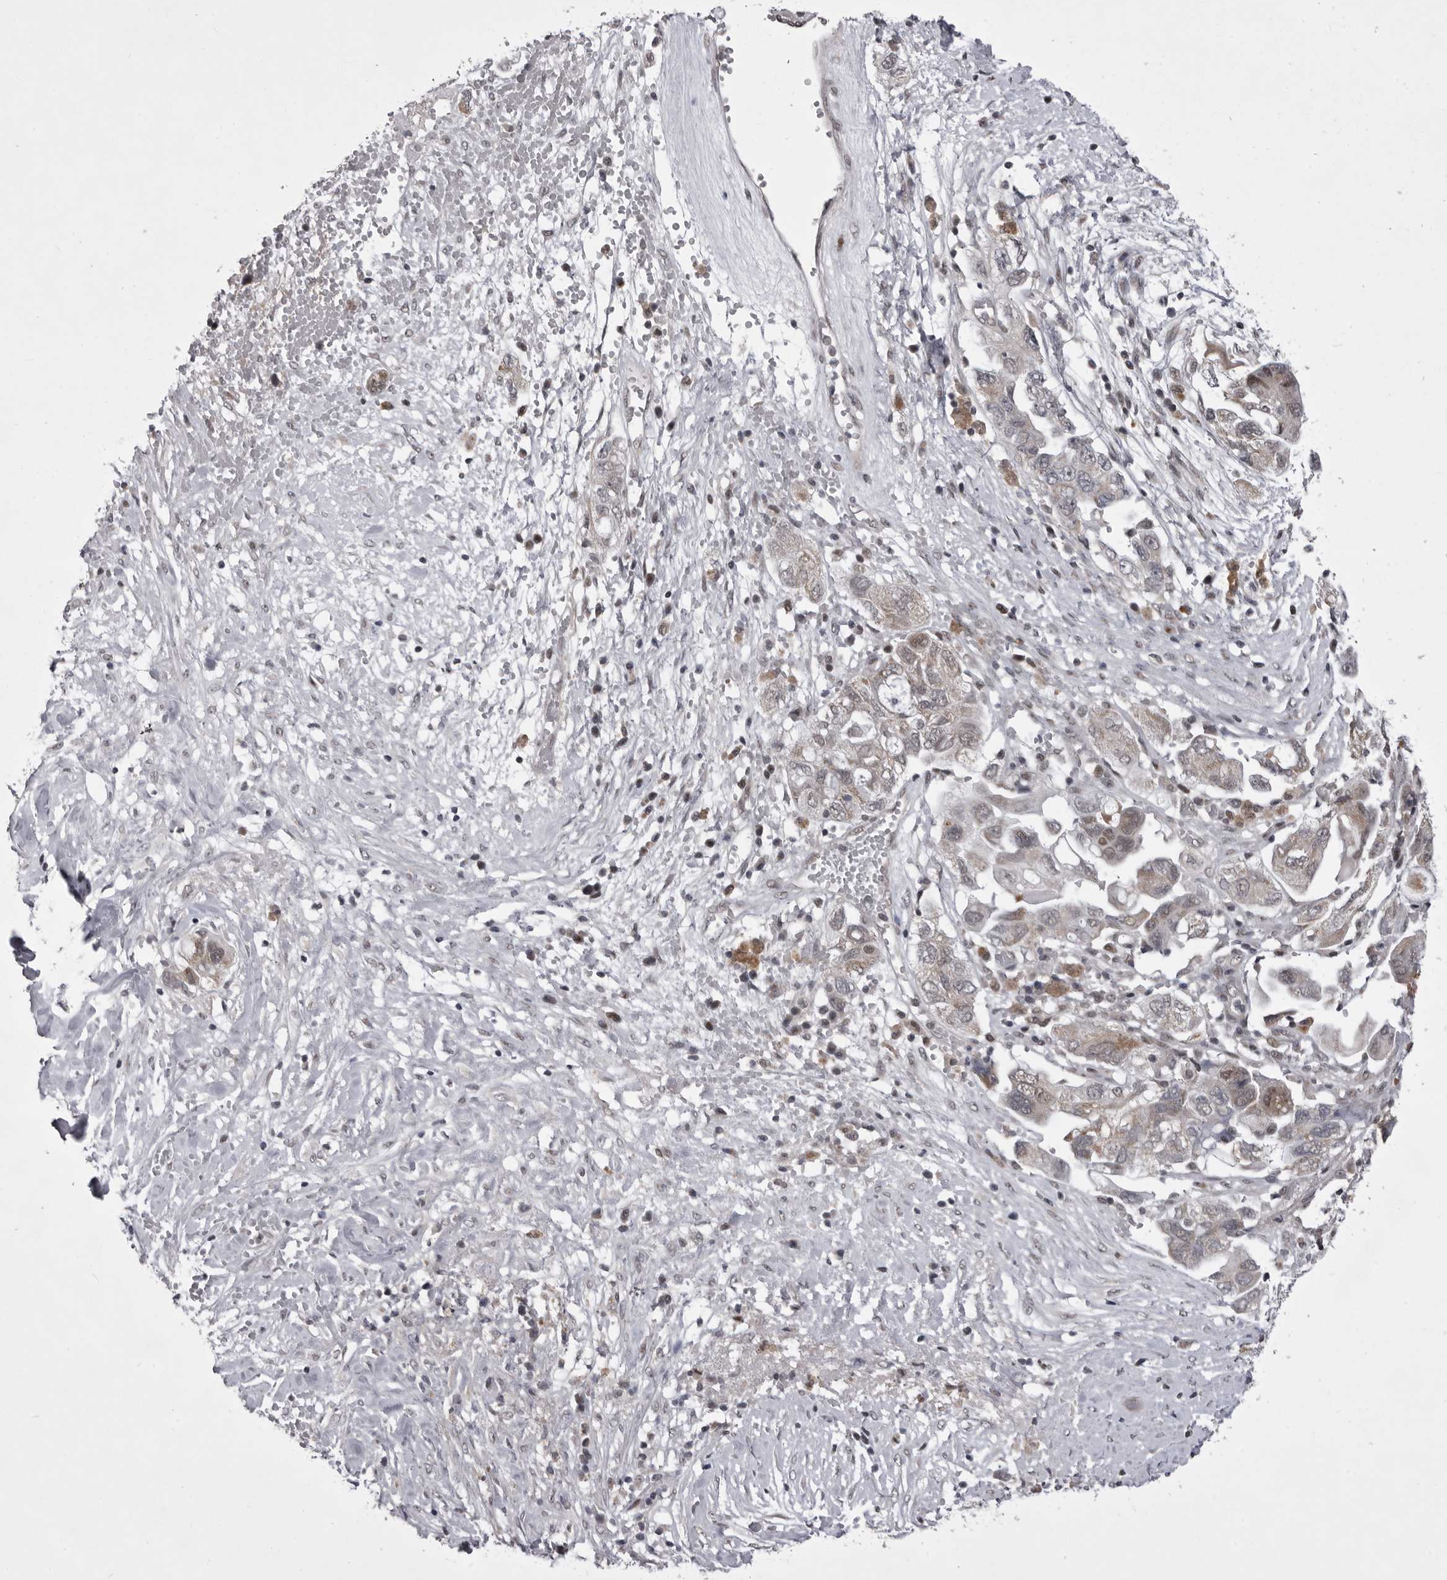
{"staining": {"intensity": "weak", "quantity": "25%-75%", "location": "cytoplasmic/membranous,nuclear"}, "tissue": "ovarian cancer", "cell_type": "Tumor cells", "image_type": "cancer", "snomed": [{"axis": "morphology", "description": "Carcinoma, NOS"}, {"axis": "morphology", "description": "Cystadenocarcinoma, serous, NOS"}, {"axis": "topography", "description": "Ovary"}], "caption": "Weak cytoplasmic/membranous and nuclear protein staining is present in approximately 25%-75% of tumor cells in carcinoma (ovarian). Using DAB (brown) and hematoxylin (blue) stains, captured at high magnification using brightfield microscopy.", "gene": "PRPF3", "patient": {"sex": "female", "age": 69}}